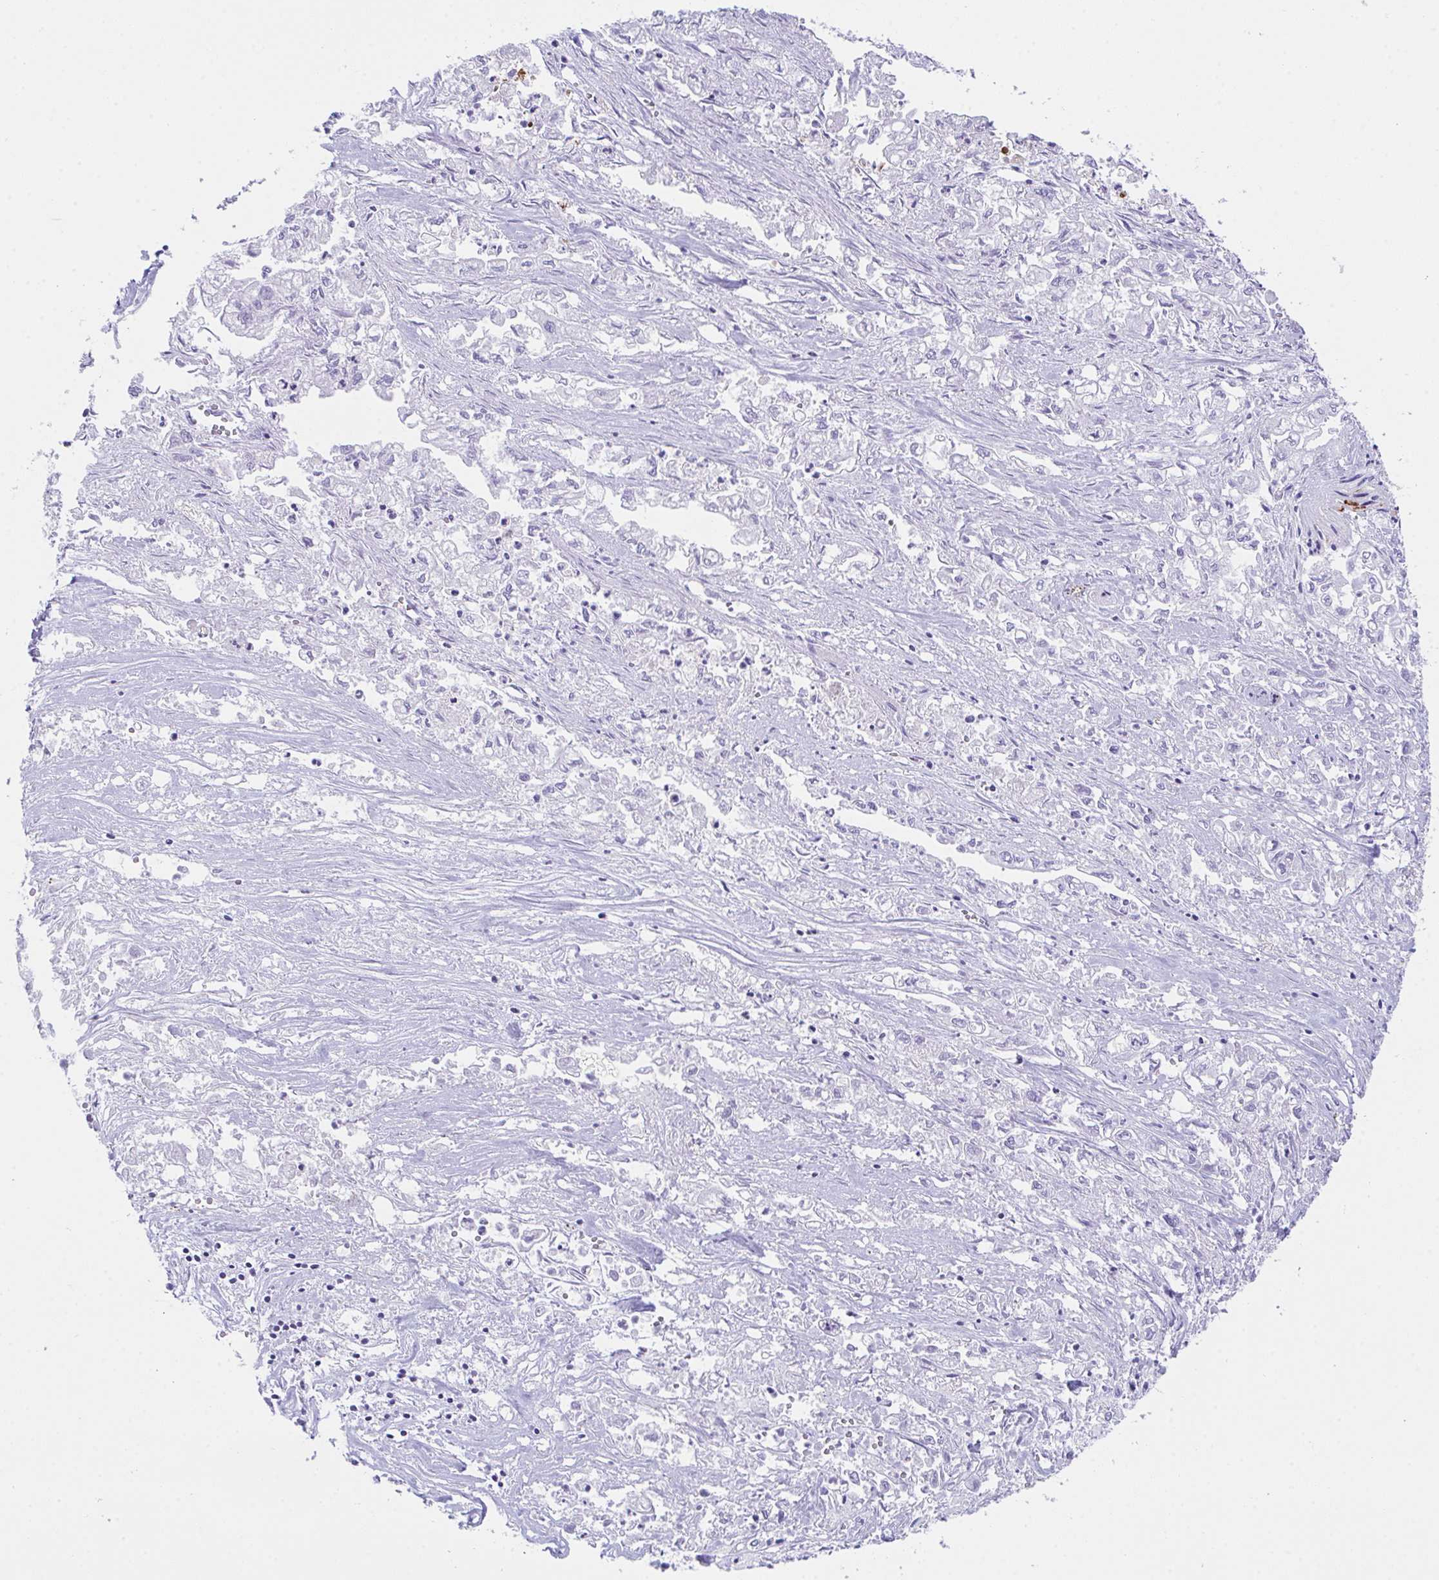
{"staining": {"intensity": "negative", "quantity": "none", "location": "none"}, "tissue": "pancreatic cancer", "cell_type": "Tumor cells", "image_type": "cancer", "snomed": [{"axis": "morphology", "description": "Adenocarcinoma, NOS"}, {"axis": "topography", "description": "Pancreas"}], "caption": "Histopathology image shows no significant protein positivity in tumor cells of pancreatic adenocarcinoma.", "gene": "KMT2E", "patient": {"sex": "male", "age": 72}}